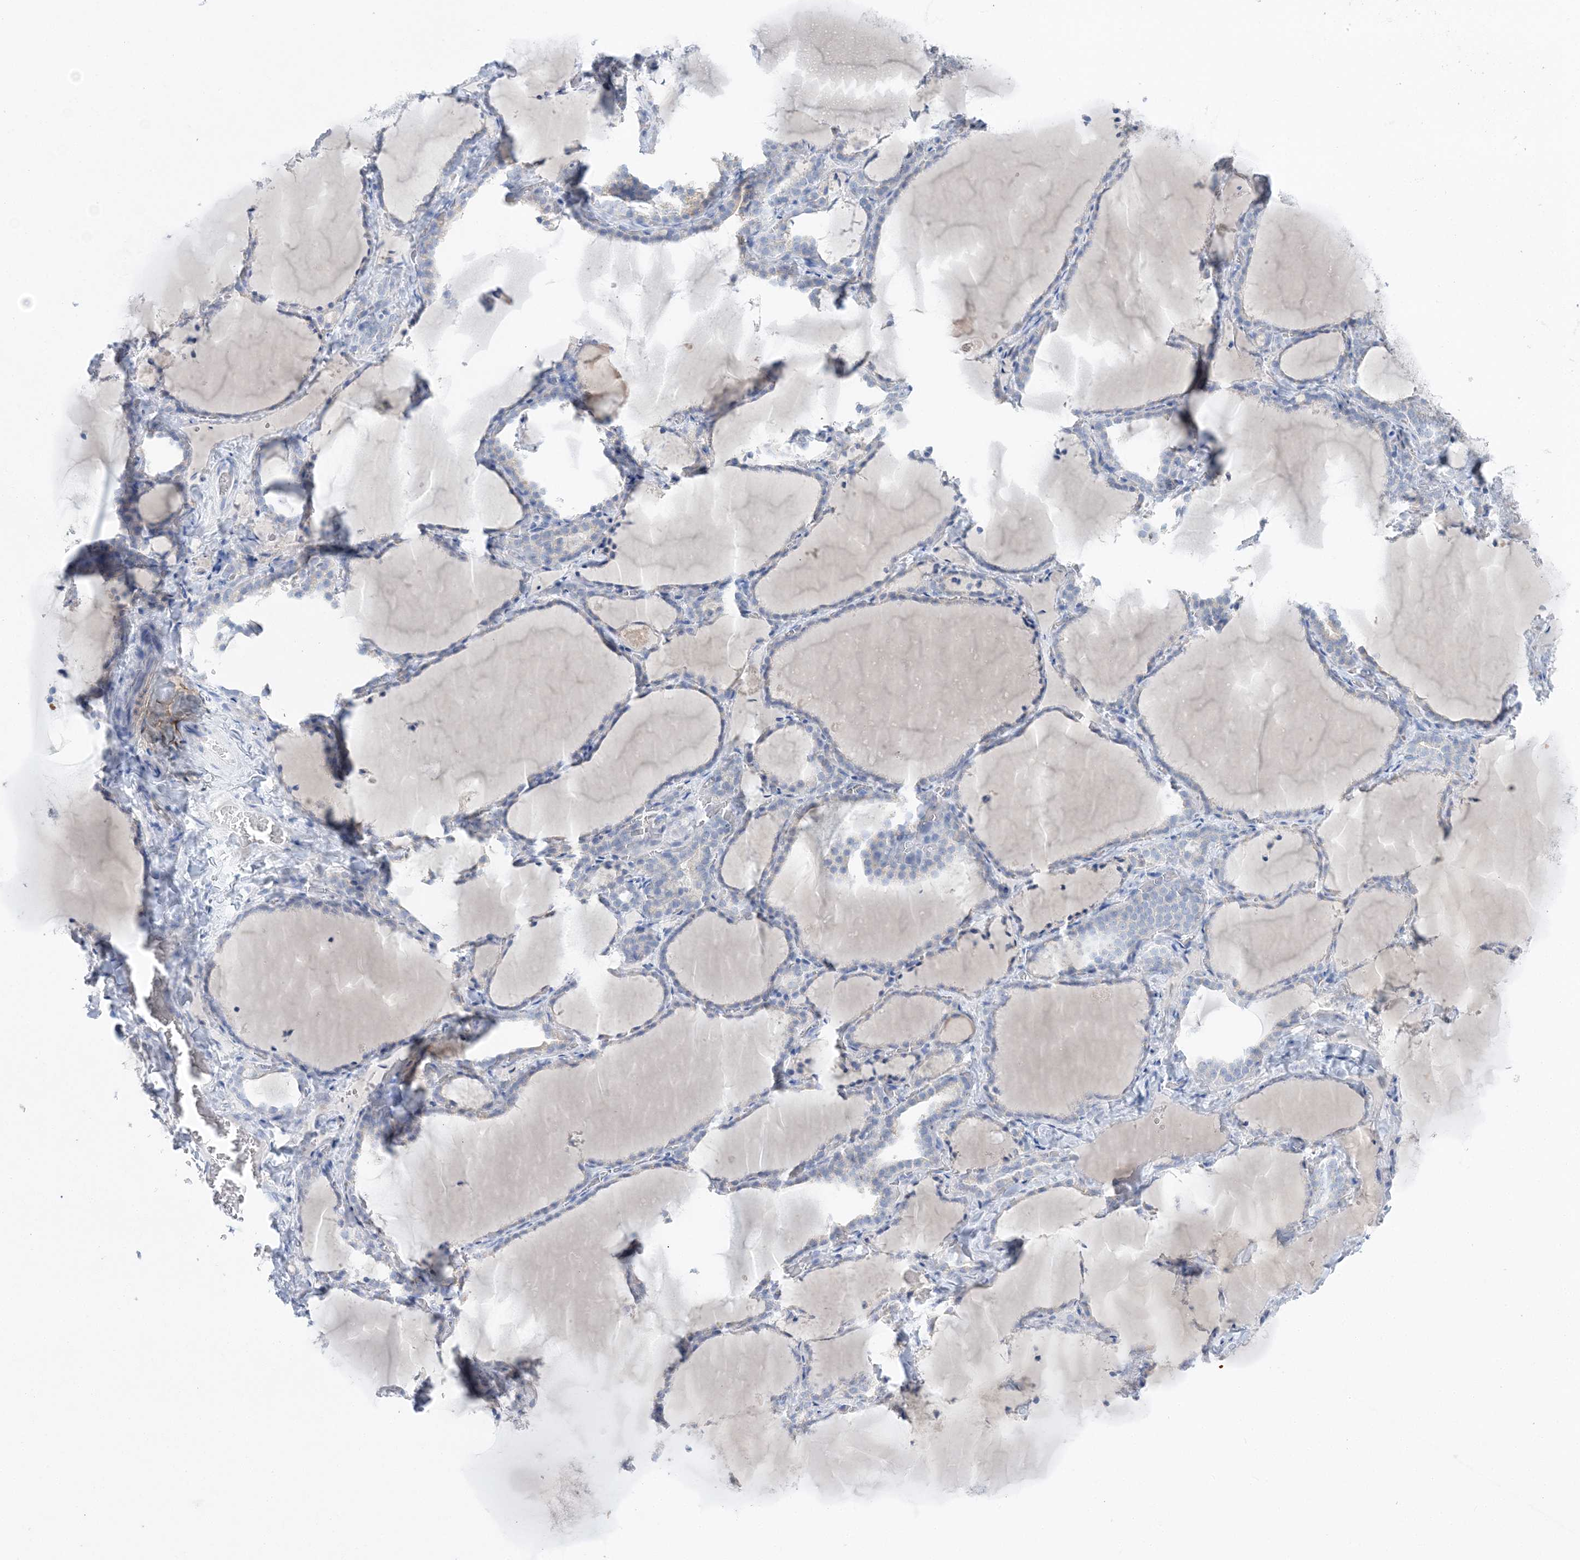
{"staining": {"intensity": "negative", "quantity": "none", "location": "none"}, "tissue": "thyroid gland", "cell_type": "Glandular cells", "image_type": "normal", "snomed": [{"axis": "morphology", "description": "Normal tissue, NOS"}, {"axis": "topography", "description": "Thyroid gland"}], "caption": "This is an IHC photomicrograph of unremarkable human thyroid gland. There is no expression in glandular cells.", "gene": "SLC5A6", "patient": {"sex": "female", "age": 22}}